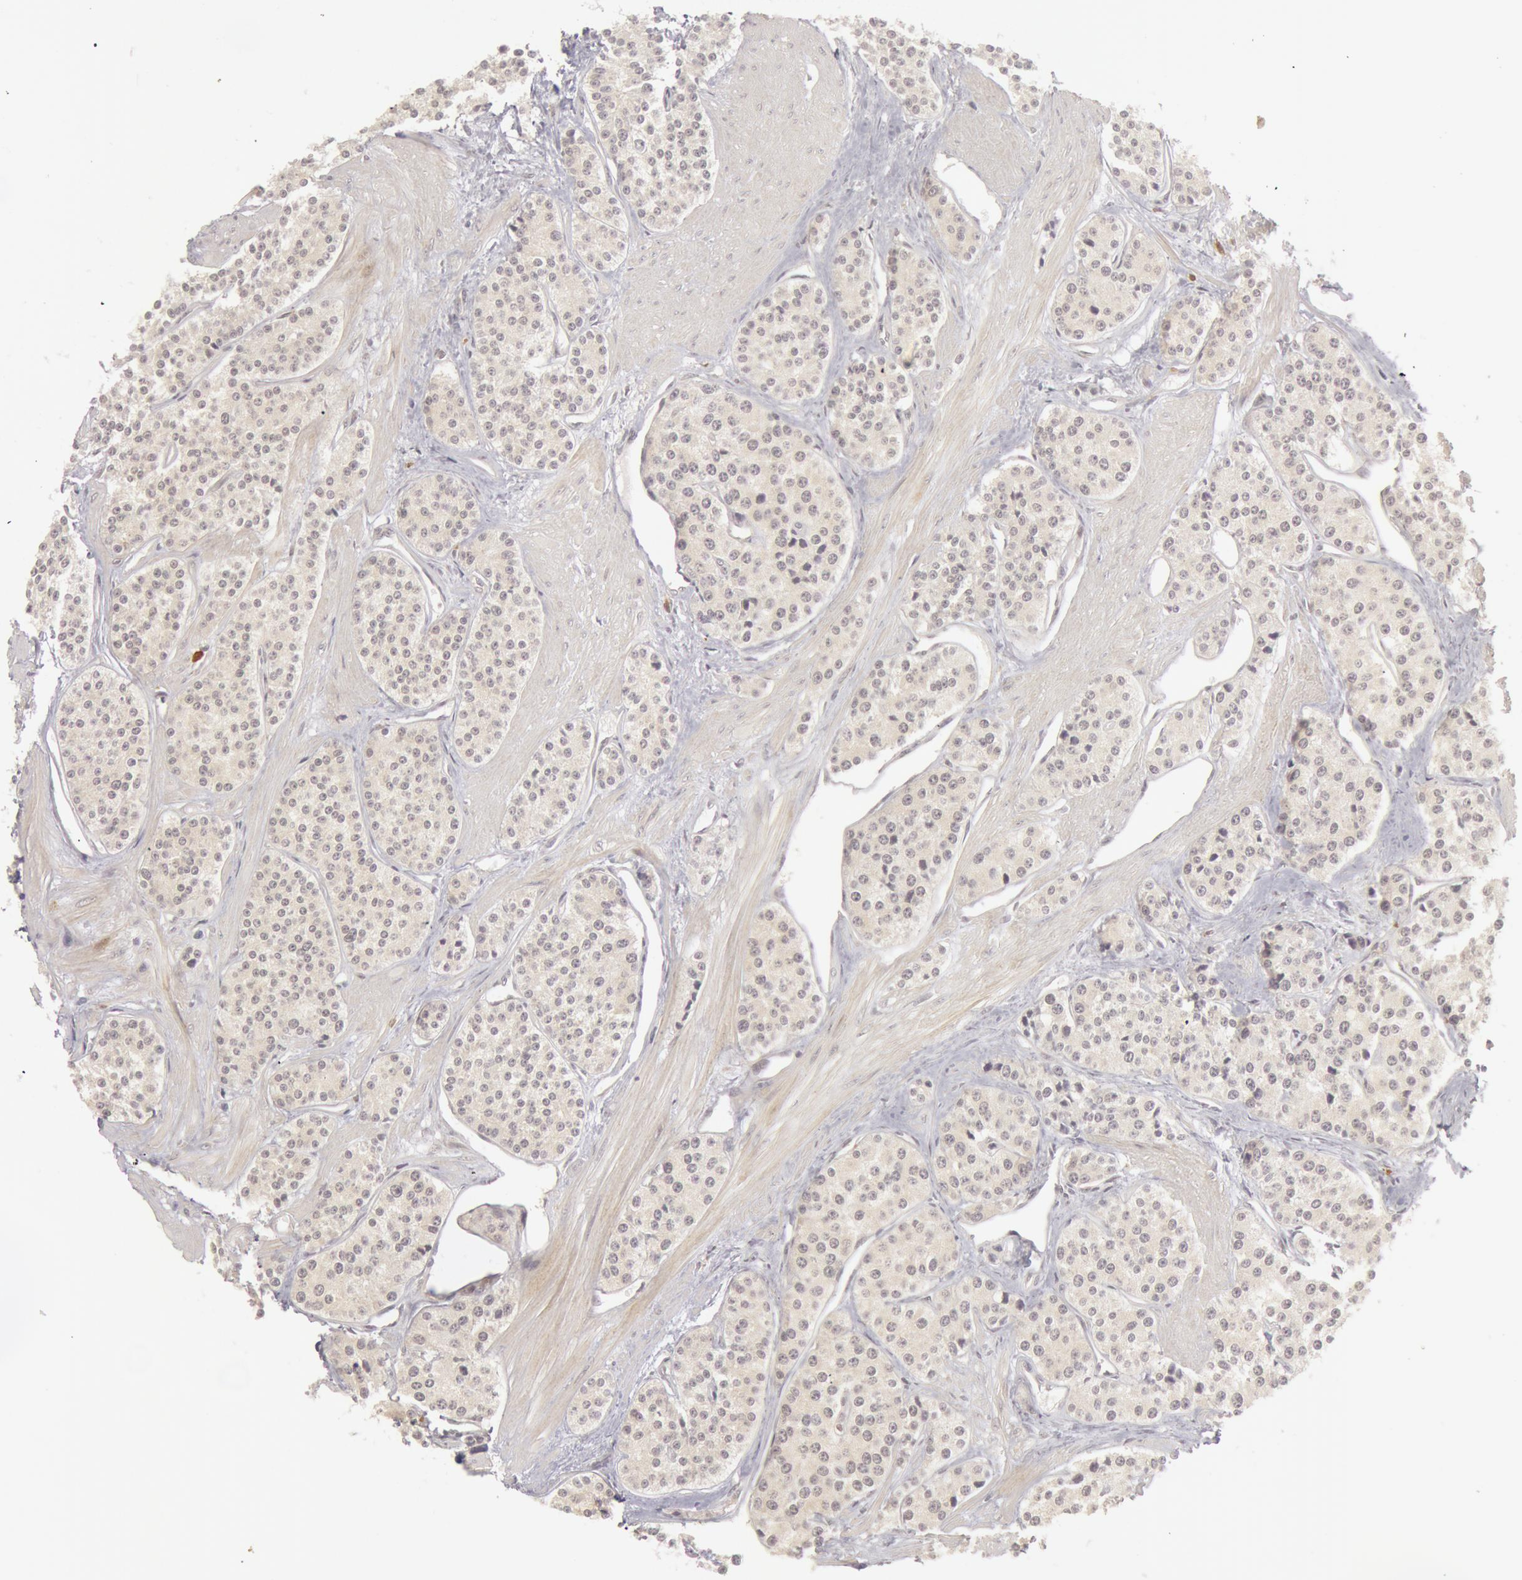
{"staining": {"intensity": "negative", "quantity": "none", "location": "none"}, "tissue": "carcinoid", "cell_type": "Tumor cells", "image_type": "cancer", "snomed": [{"axis": "morphology", "description": "Carcinoid, malignant, NOS"}, {"axis": "topography", "description": "Stomach"}], "caption": "This is an immunohistochemistry photomicrograph of human carcinoid. There is no positivity in tumor cells.", "gene": "OASL", "patient": {"sex": "female", "age": 76}}